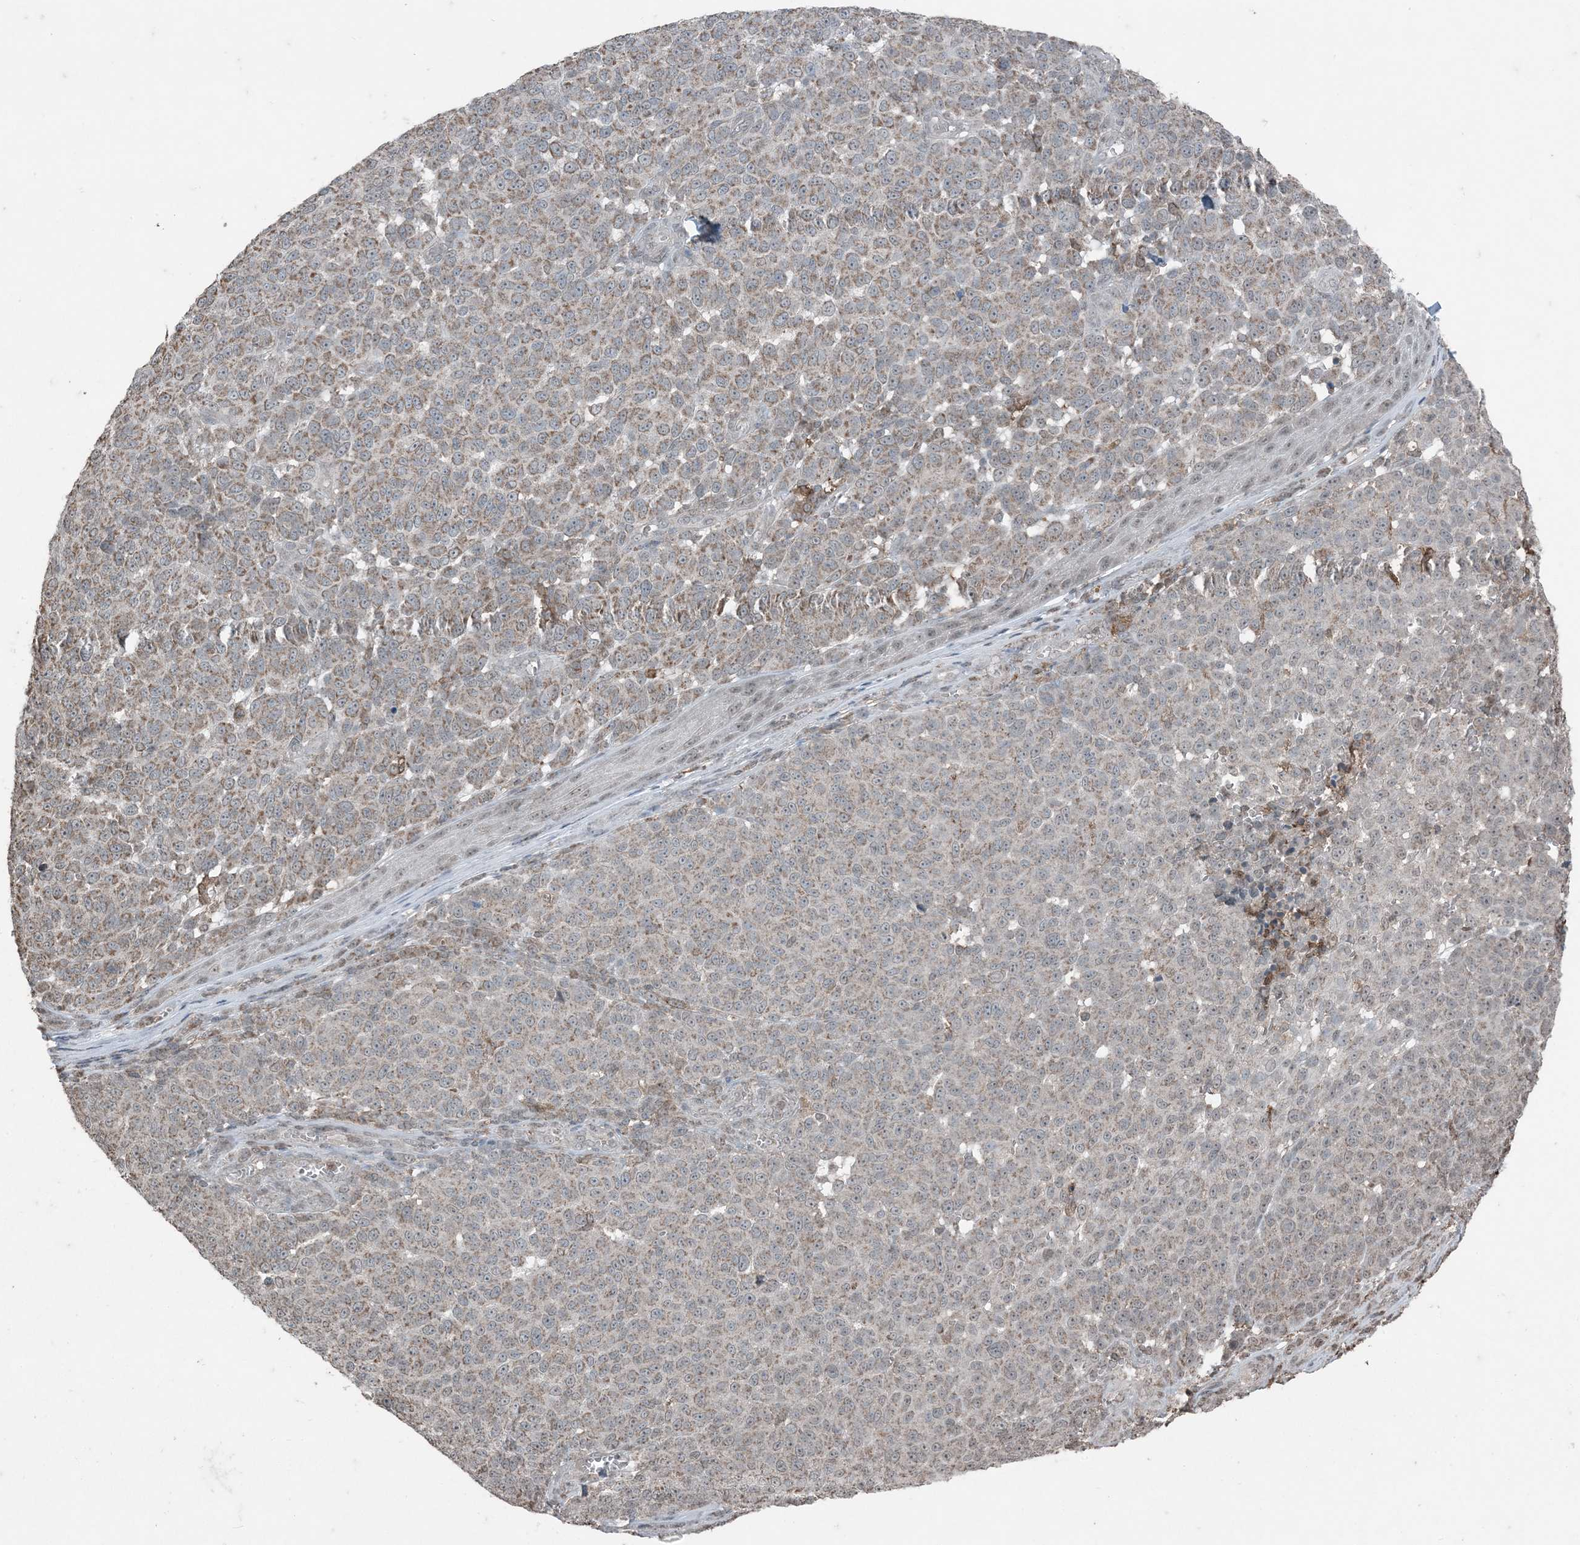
{"staining": {"intensity": "weak", "quantity": ">75%", "location": "cytoplasmic/membranous"}, "tissue": "melanoma", "cell_type": "Tumor cells", "image_type": "cancer", "snomed": [{"axis": "morphology", "description": "Malignant melanoma, NOS"}, {"axis": "topography", "description": "Skin"}], "caption": "Immunohistochemistry photomicrograph of neoplastic tissue: malignant melanoma stained using immunohistochemistry (IHC) shows low levels of weak protein expression localized specifically in the cytoplasmic/membranous of tumor cells, appearing as a cytoplasmic/membranous brown color.", "gene": "GNL1", "patient": {"sex": "male", "age": 49}}